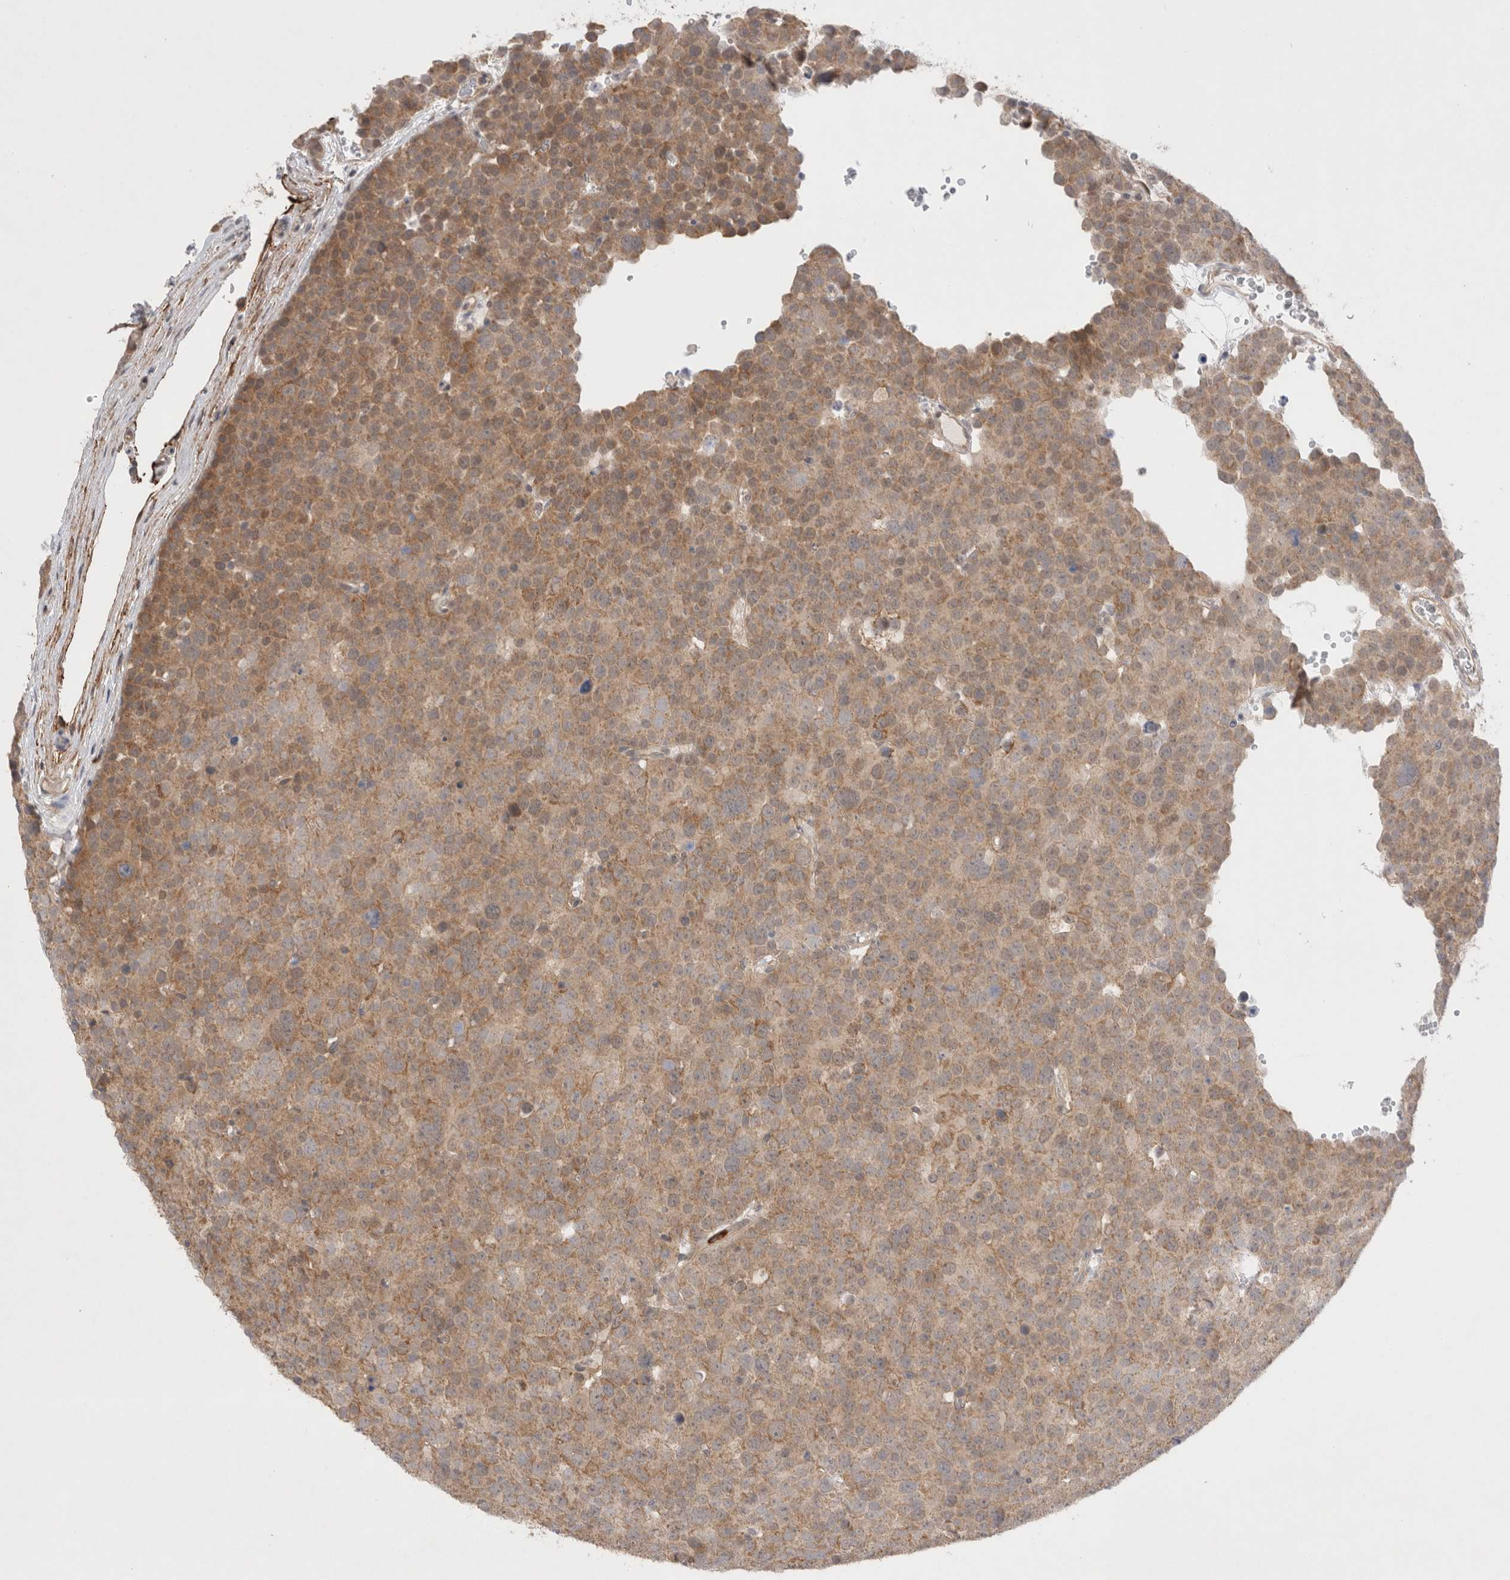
{"staining": {"intensity": "moderate", "quantity": ">75%", "location": "cytoplasmic/membranous"}, "tissue": "testis cancer", "cell_type": "Tumor cells", "image_type": "cancer", "snomed": [{"axis": "morphology", "description": "Seminoma, NOS"}, {"axis": "topography", "description": "Testis"}], "caption": "Protein staining by immunohistochemistry displays moderate cytoplasmic/membranous staining in approximately >75% of tumor cells in seminoma (testis).", "gene": "GSDMB", "patient": {"sex": "male", "age": 71}}